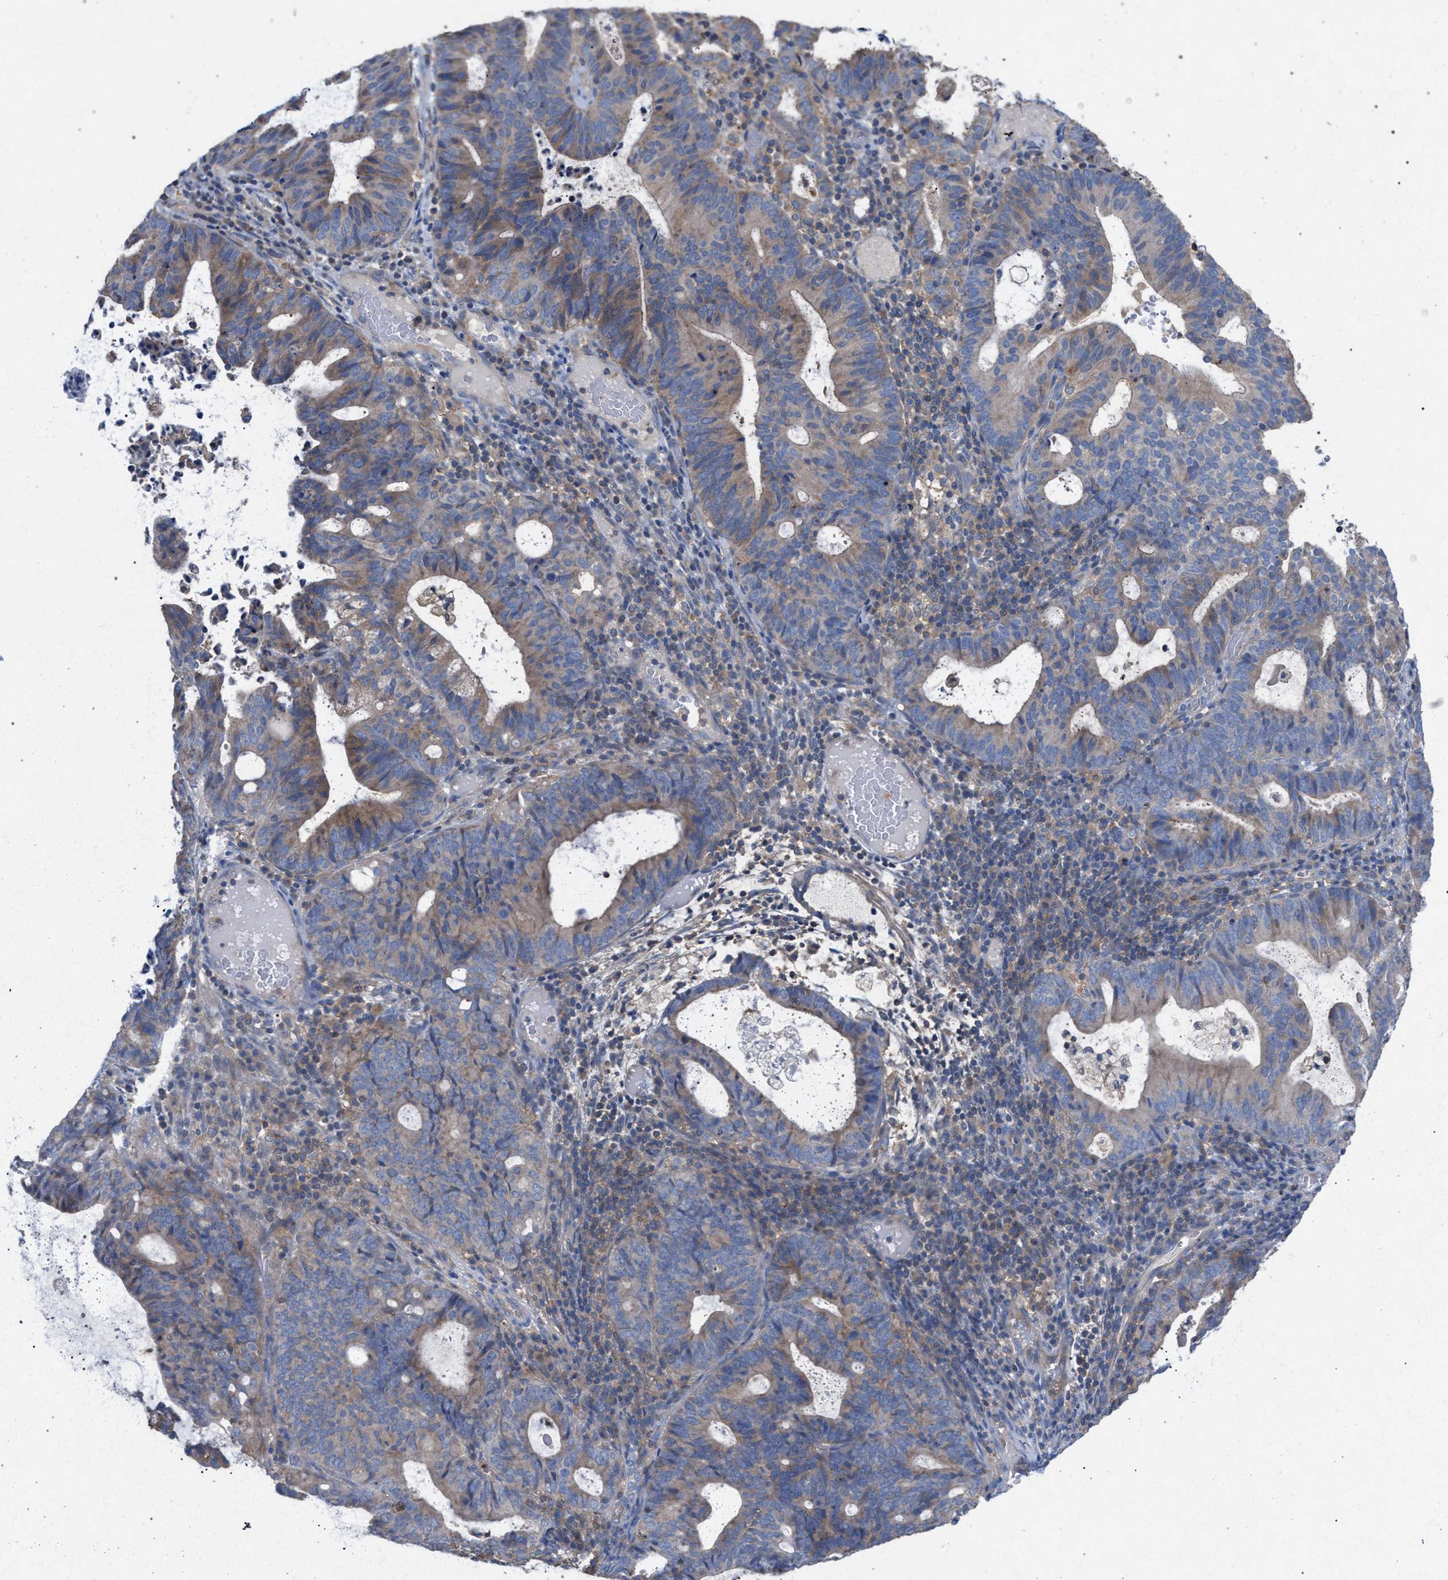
{"staining": {"intensity": "weak", "quantity": ">75%", "location": "cytoplasmic/membranous"}, "tissue": "endometrial cancer", "cell_type": "Tumor cells", "image_type": "cancer", "snomed": [{"axis": "morphology", "description": "Adenocarcinoma, NOS"}, {"axis": "topography", "description": "Uterus"}], "caption": "Approximately >75% of tumor cells in human endometrial cancer (adenocarcinoma) demonstrate weak cytoplasmic/membranous protein staining as visualized by brown immunohistochemical staining.", "gene": "VPS13A", "patient": {"sex": "female", "age": 83}}